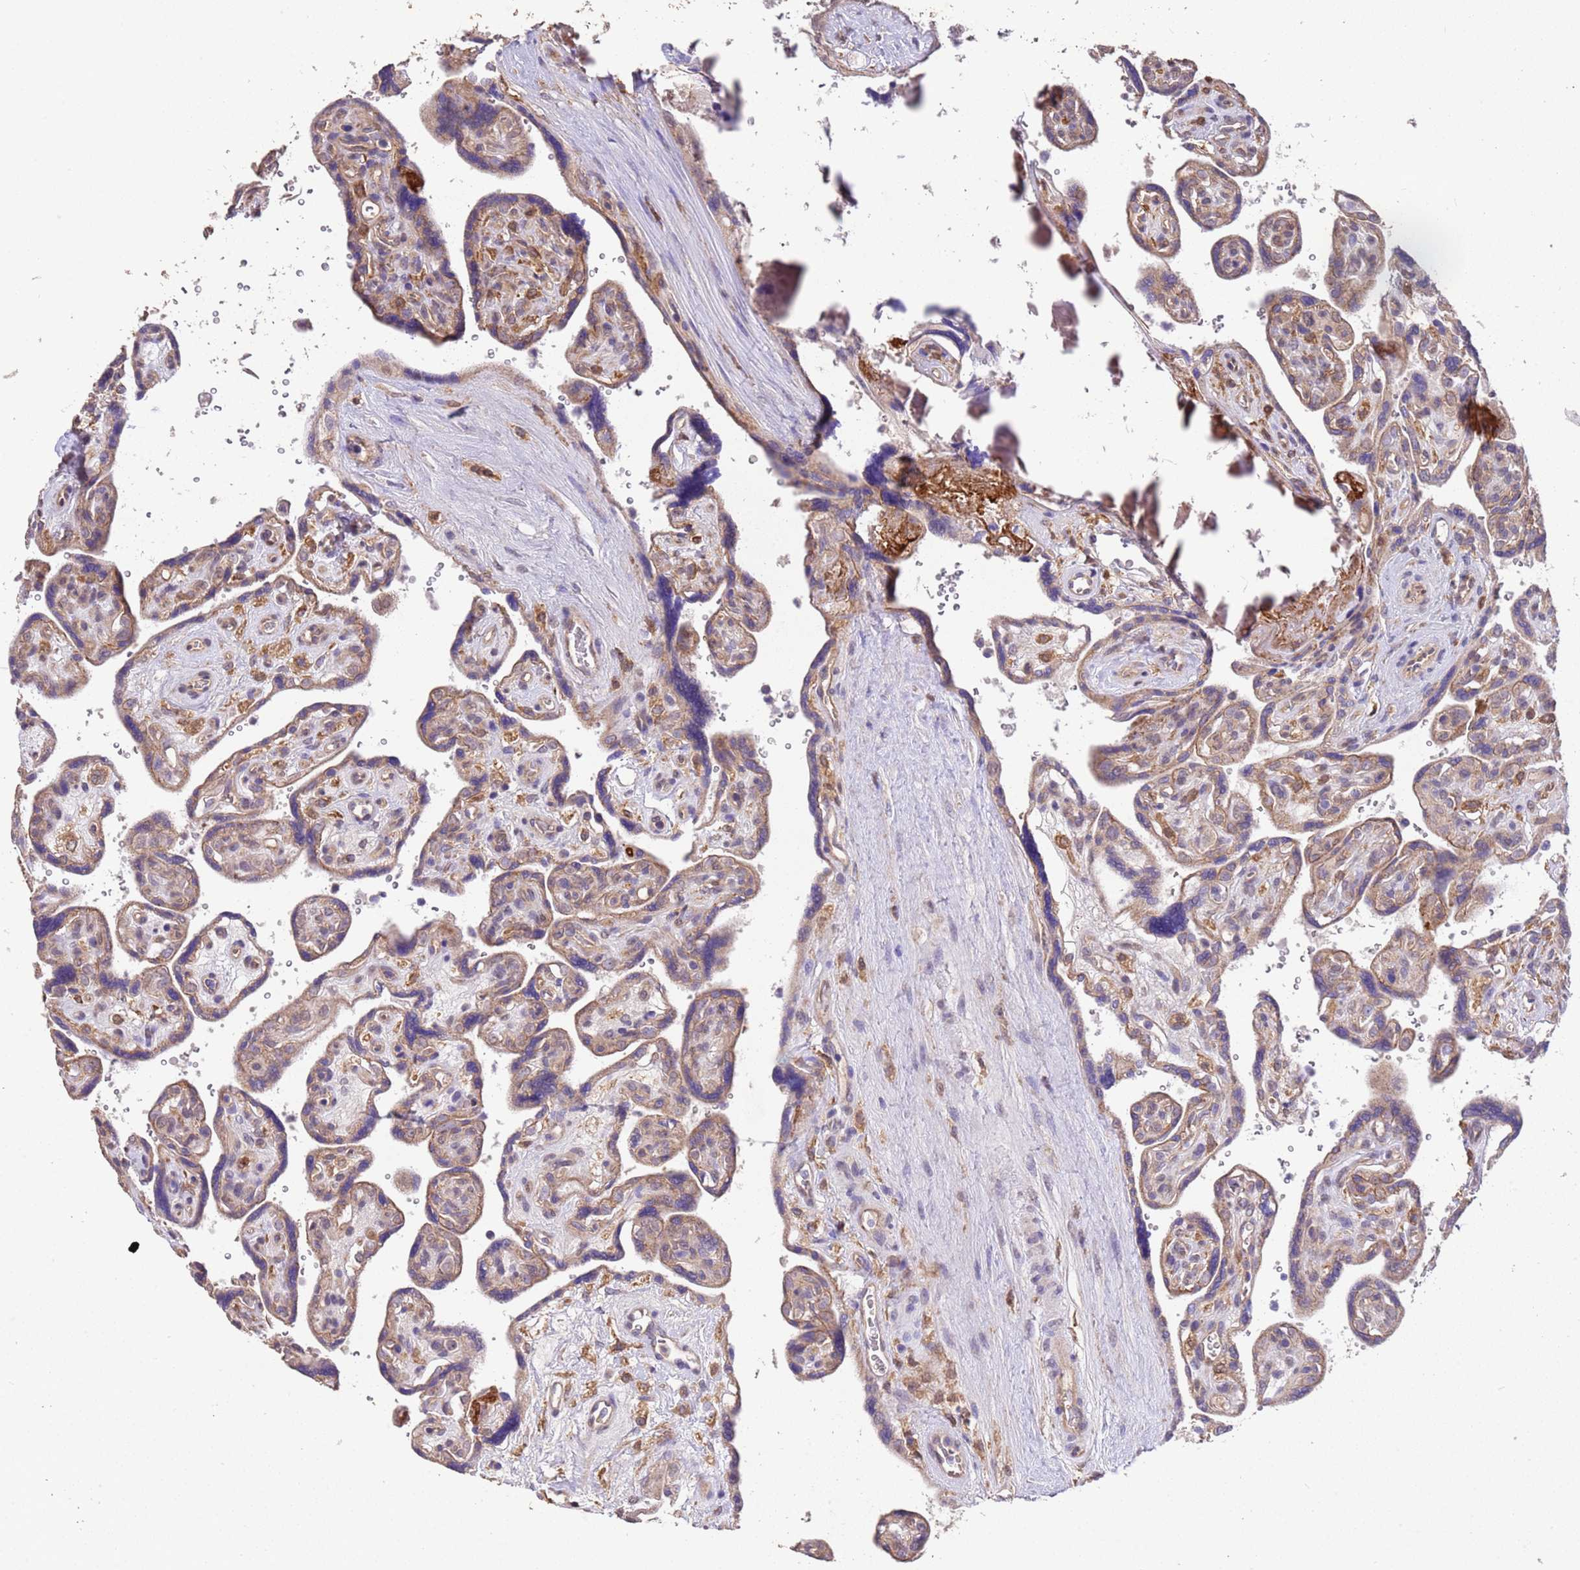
{"staining": {"intensity": "weak", "quantity": "25%-75%", "location": "cytoplasmic/membranous,nuclear"}, "tissue": "placenta", "cell_type": "Decidual cells", "image_type": "normal", "snomed": [{"axis": "morphology", "description": "Normal tissue, NOS"}, {"axis": "topography", "description": "Placenta"}], "caption": "Unremarkable placenta demonstrates weak cytoplasmic/membranous,nuclear expression in approximately 25%-75% of decidual cells, visualized by immunohistochemistry.", "gene": "NPHP1", "patient": {"sex": "female", "age": 39}}